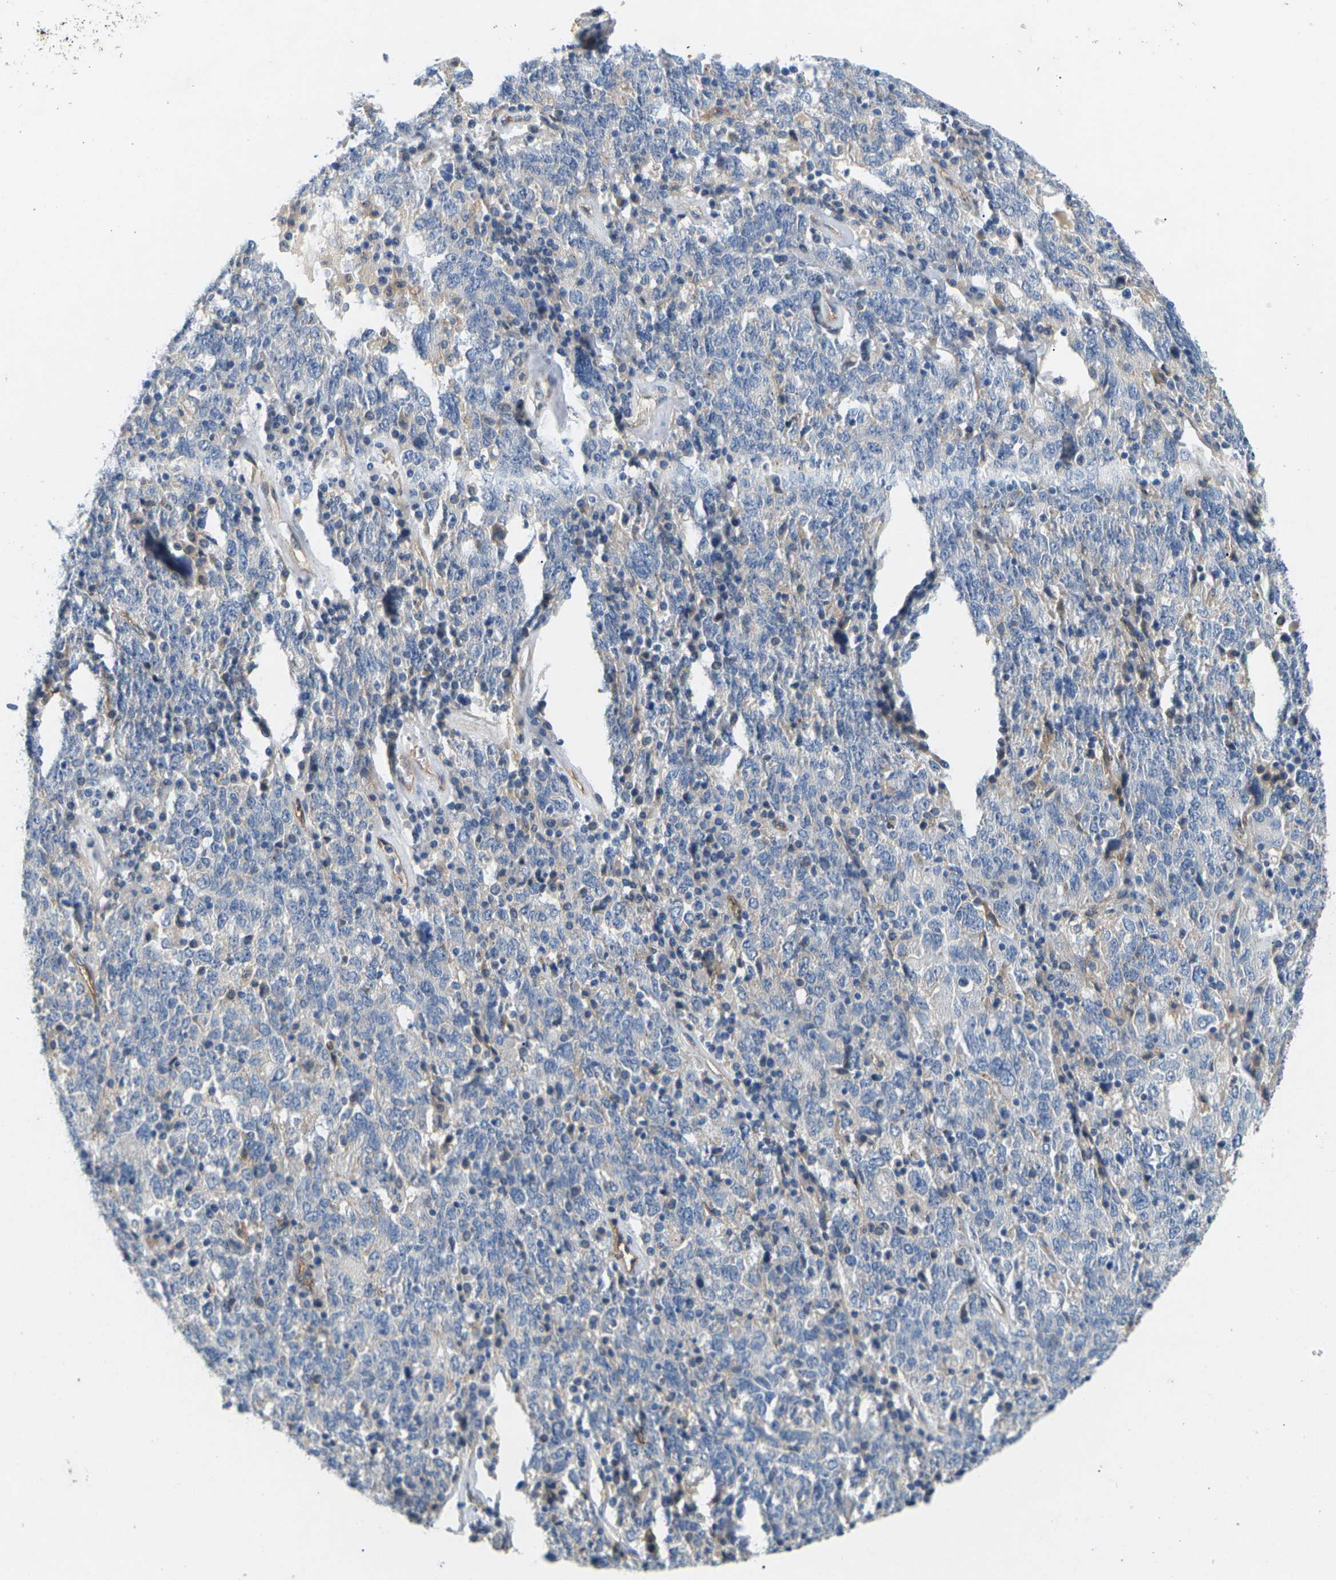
{"staining": {"intensity": "negative", "quantity": "none", "location": "none"}, "tissue": "ovarian cancer", "cell_type": "Tumor cells", "image_type": "cancer", "snomed": [{"axis": "morphology", "description": "Carcinoma, endometroid"}, {"axis": "topography", "description": "Ovary"}], "caption": "Ovarian endometroid carcinoma stained for a protein using immunohistochemistry (IHC) demonstrates no positivity tumor cells.", "gene": "ITGA5", "patient": {"sex": "female", "age": 62}}